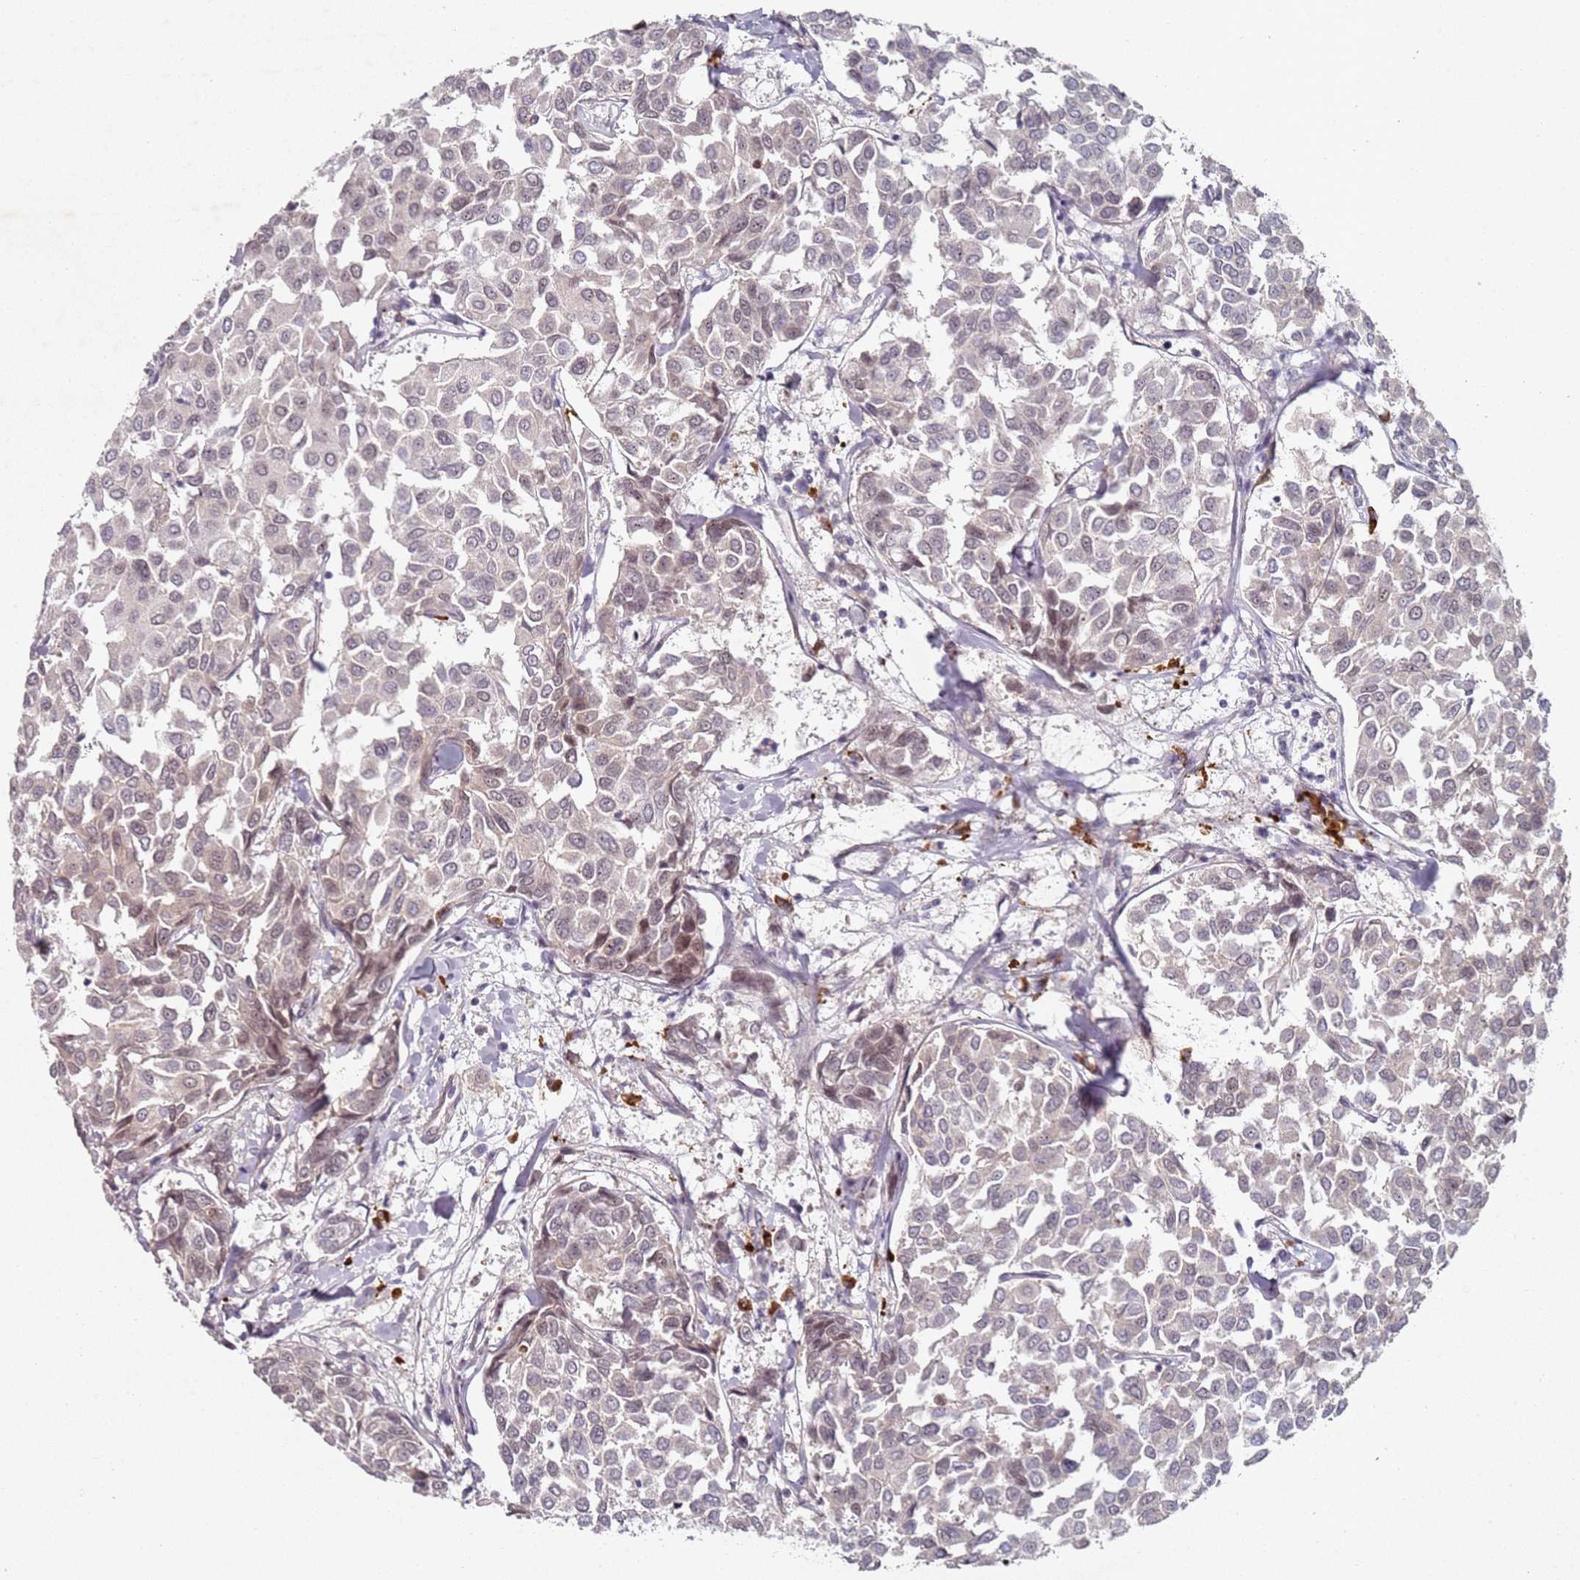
{"staining": {"intensity": "weak", "quantity": "25%-75%", "location": "nuclear"}, "tissue": "breast cancer", "cell_type": "Tumor cells", "image_type": "cancer", "snomed": [{"axis": "morphology", "description": "Duct carcinoma"}, {"axis": "topography", "description": "Breast"}], "caption": "An immunohistochemistry photomicrograph of neoplastic tissue is shown. Protein staining in brown labels weak nuclear positivity in breast infiltrating ductal carcinoma within tumor cells.", "gene": "ATF6B", "patient": {"sex": "female", "age": 55}}